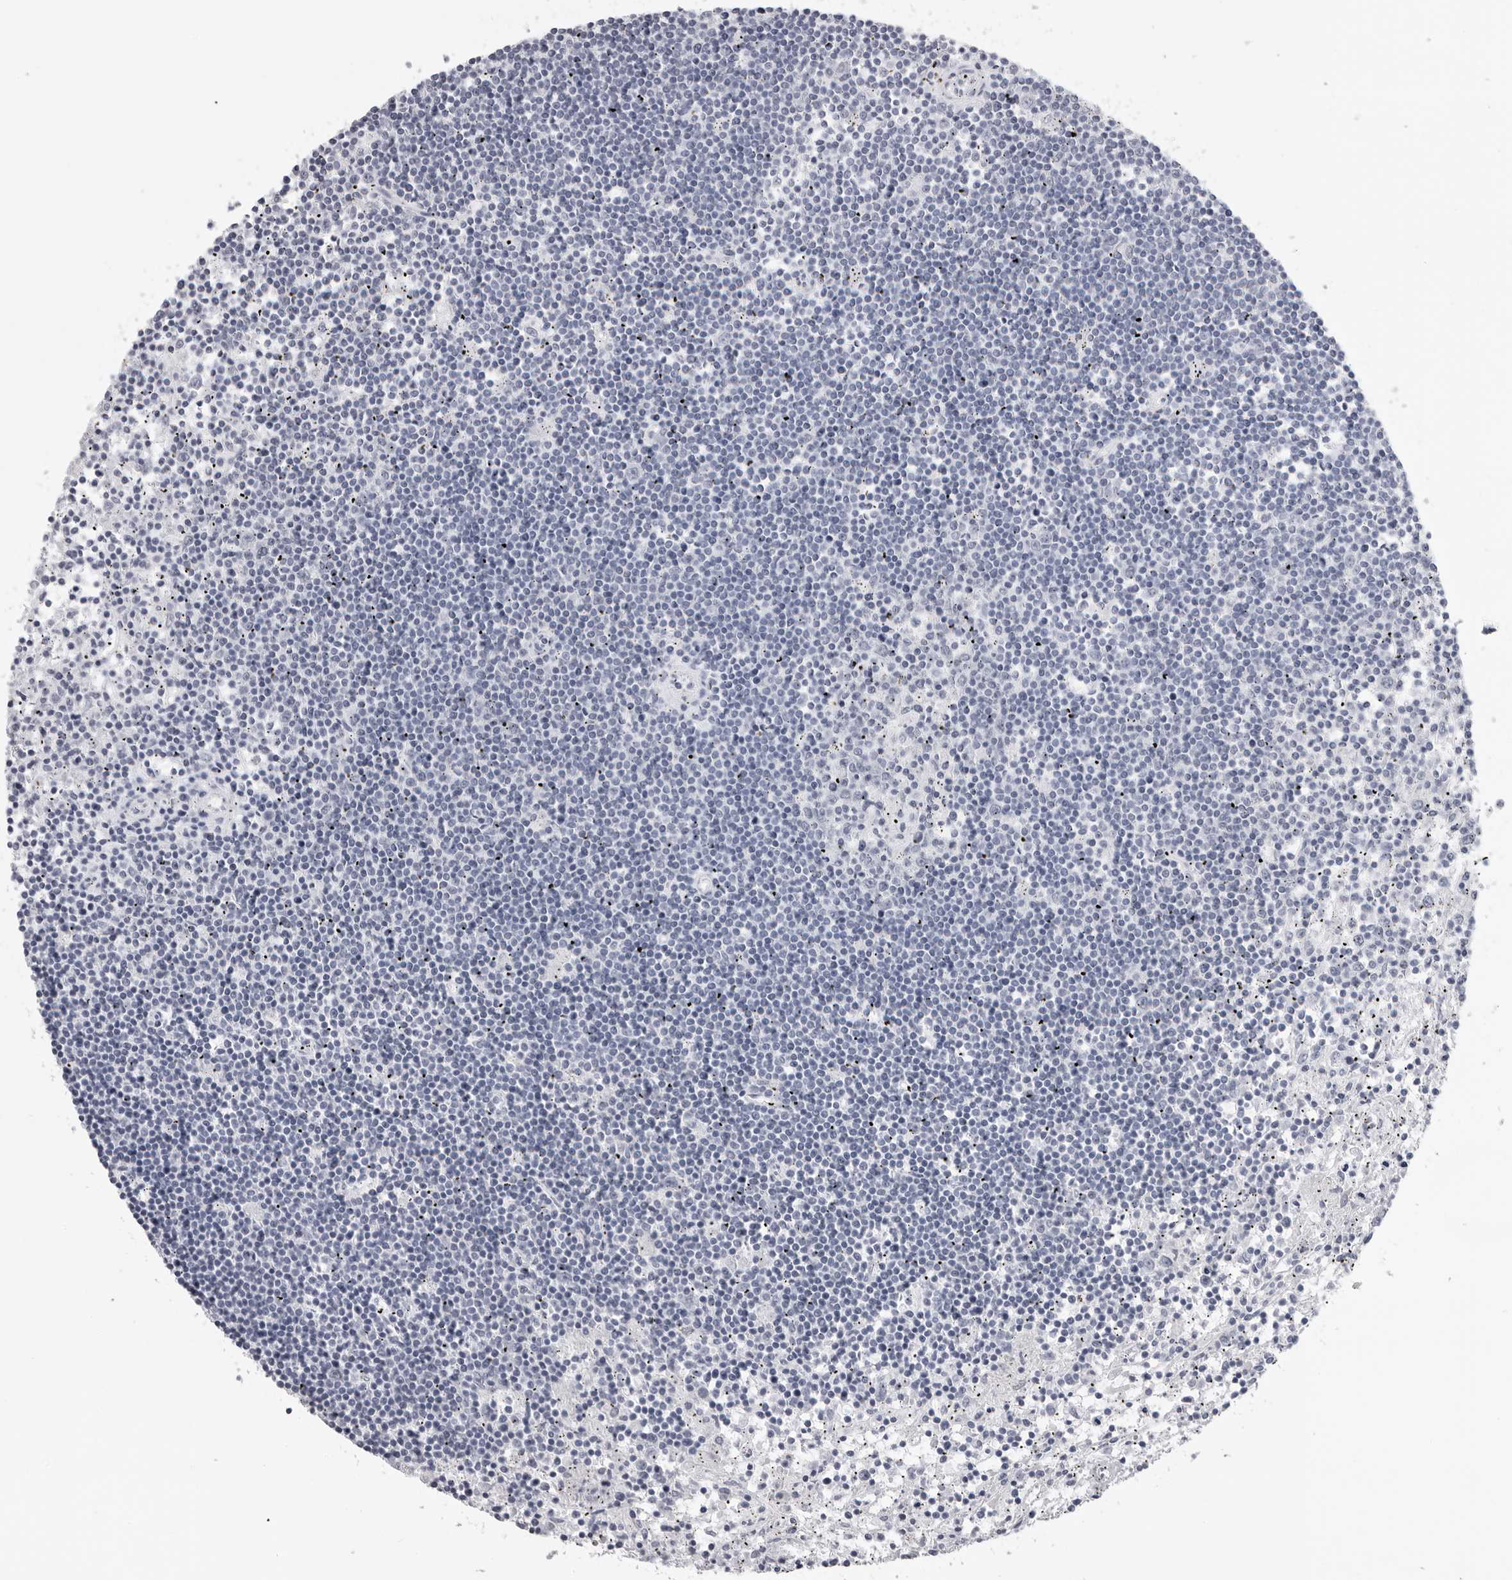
{"staining": {"intensity": "negative", "quantity": "none", "location": "none"}, "tissue": "lymphoma", "cell_type": "Tumor cells", "image_type": "cancer", "snomed": [{"axis": "morphology", "description": "Malignant lymphoma, non-Hodgkin's type, Low grade"}, {"axis": "topography", "description": "Spleen"}], "caption": "There is no significant expression in tumor cells of lymphoma.", "gene": "DNALI1", "patient": {"sex": "male", "age": 76}}